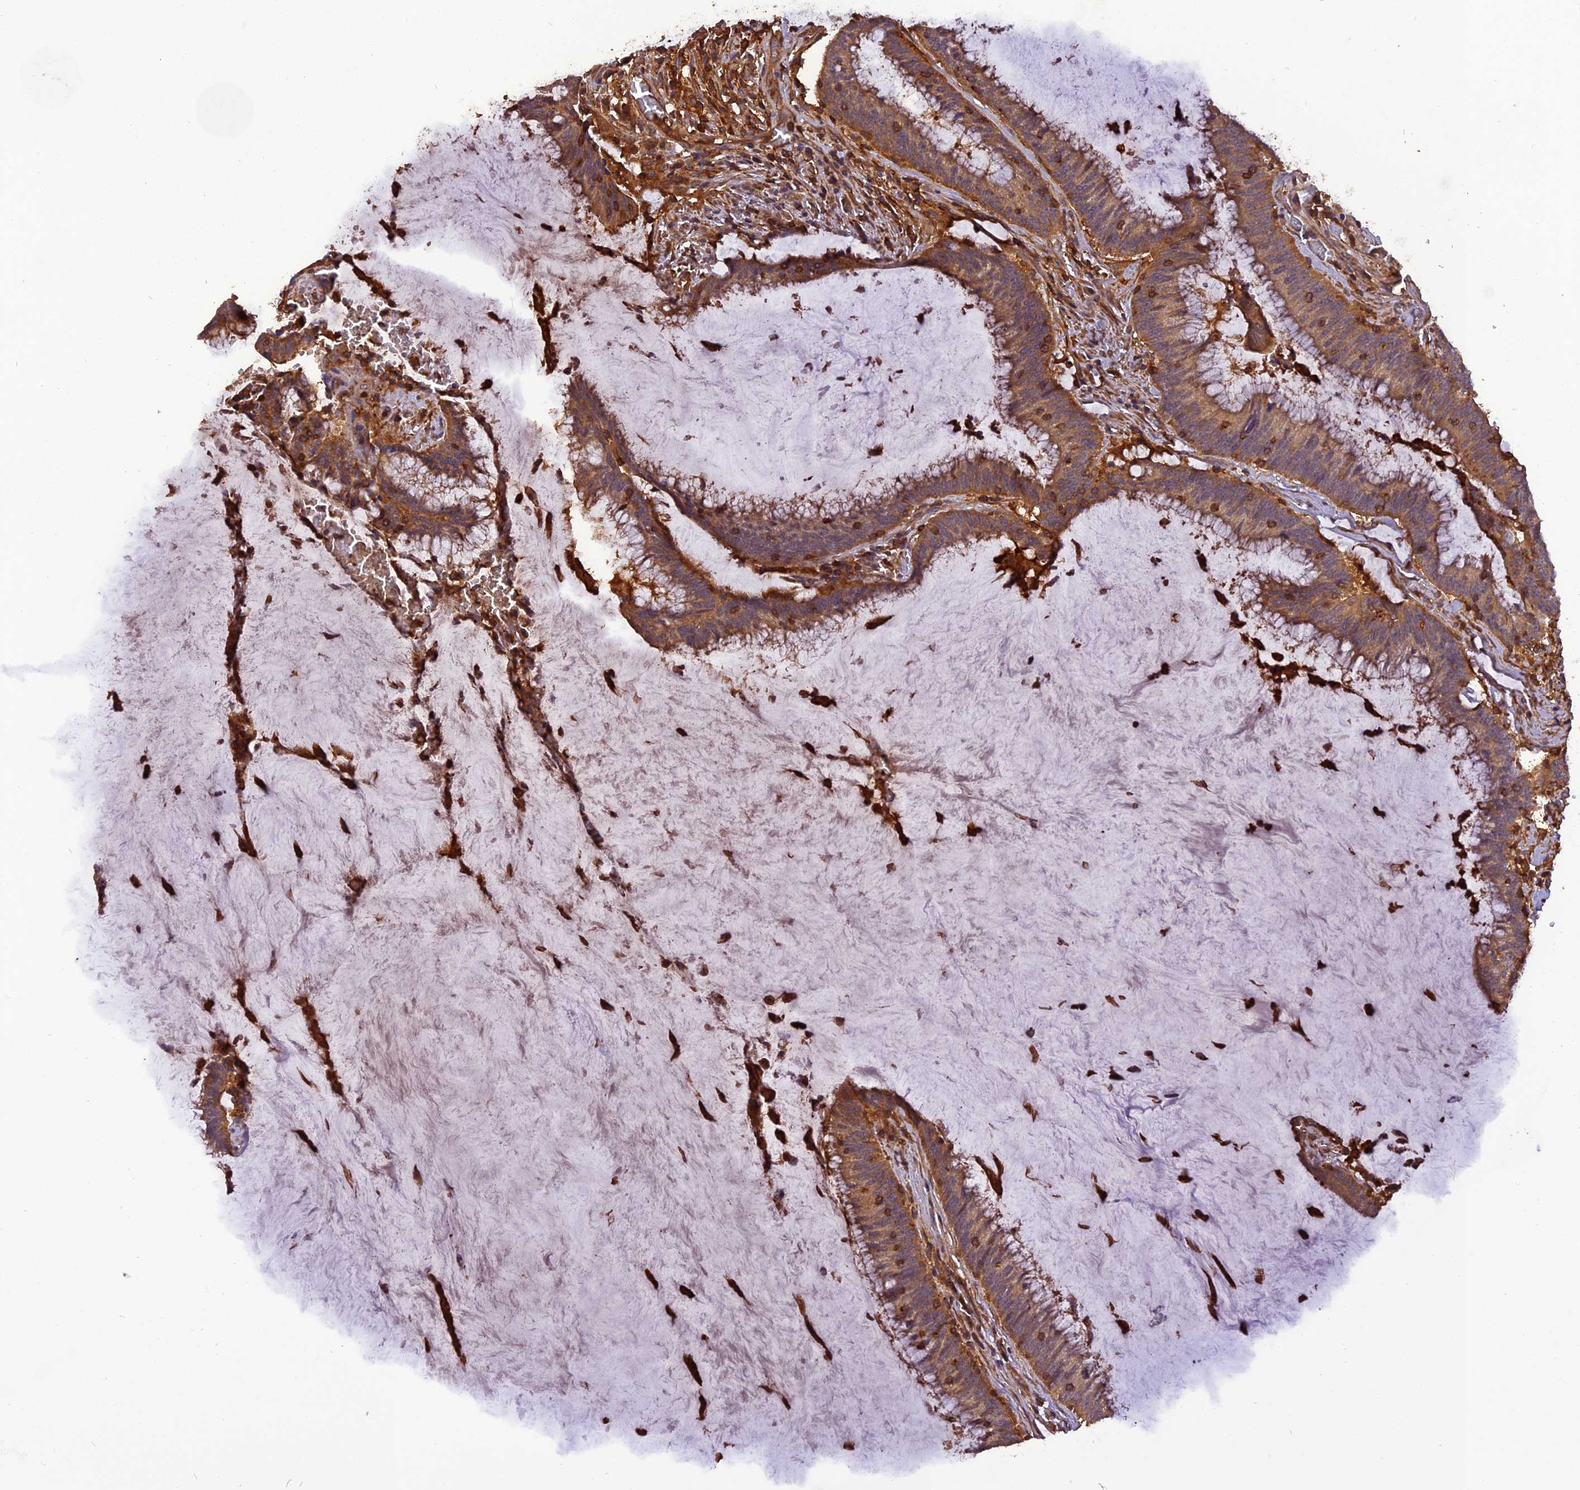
{"staining": {"intensity": "moderate", "quantity": ">75%", "location": "cytoplasmic/membranous"}, "tissue": "colorectal cancer", "cell_type": "Tumor cells", "image_type": "cancer", "snomed": [{"axis": "morphology", "description": "Adenocarcinoma, NOS"}, {"axis": "topography", "description": "Rectum"}], "caption": "This photomicrograph displays immunohistochemistry (IHC) staining of colorectal adenocarcinoma, with medium moderate cytoplasmic/membranous staining in approximately >75% of tumor cells.", "gene": "STOML1", "patient": {"sex": "female", "age": 77}}